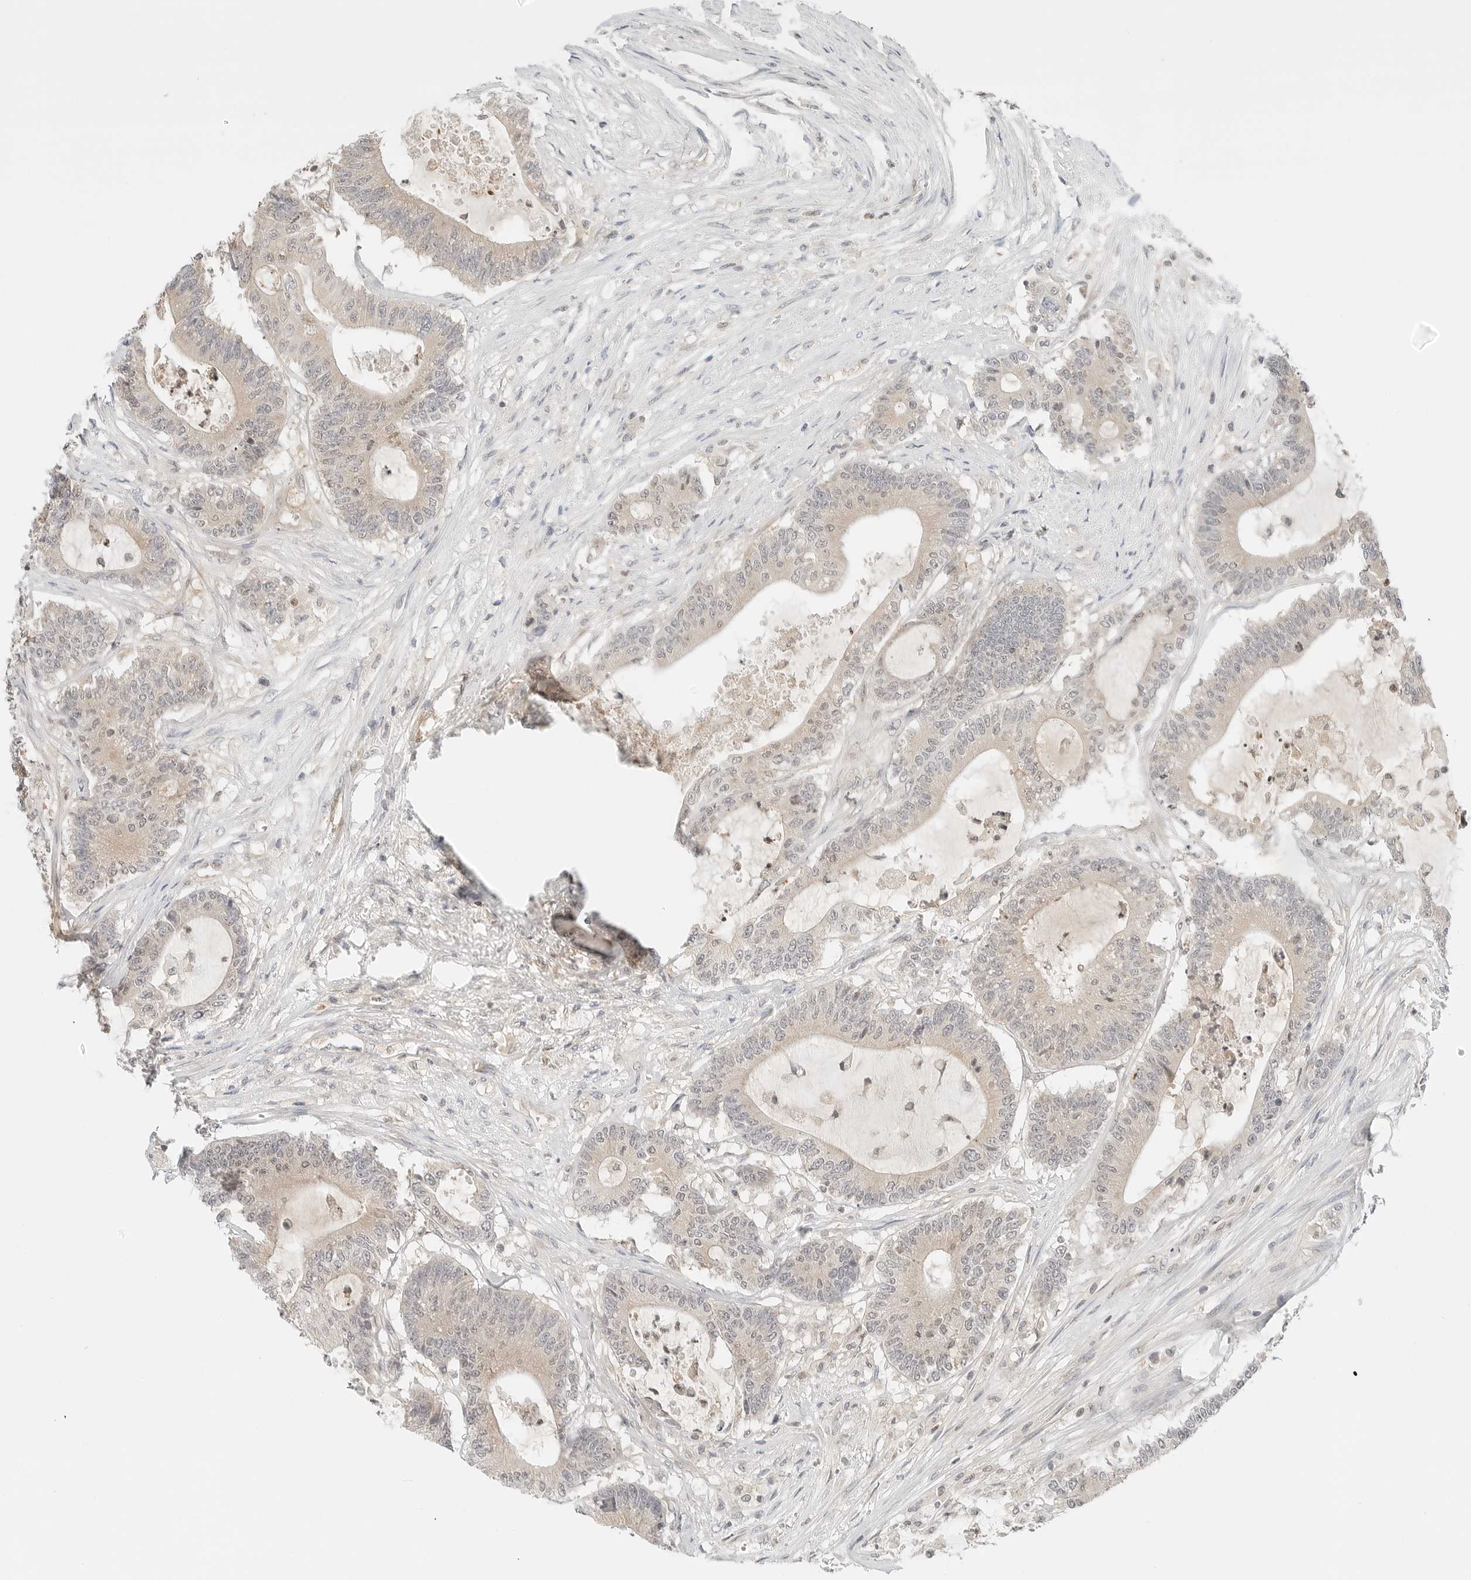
{"staining": {"intensity": "weak", "quantity": "<25%", "location": "cytoplasmic/membranous,nuclear"}, "tissue": "colorectal cancer", "cell_type": "Tumor cells", "image_type": "cancer", "snomed": [{"axis": "morphology", "description": "Adenocarcinoma, NOS"}, {"axis": "topography", "description": "Colon"}], "caption": "High power microscopy image of an immunohistochemistry histopathology image of colorectal cancer (adenocarcinoma), revealing no significant expression in tumor cells. (DAB (3,3'-diaminobenzidine) immunohistochemistry, high magnification).", "gene": "IQCC", "patient": {"sex": "female", "age": 84}}